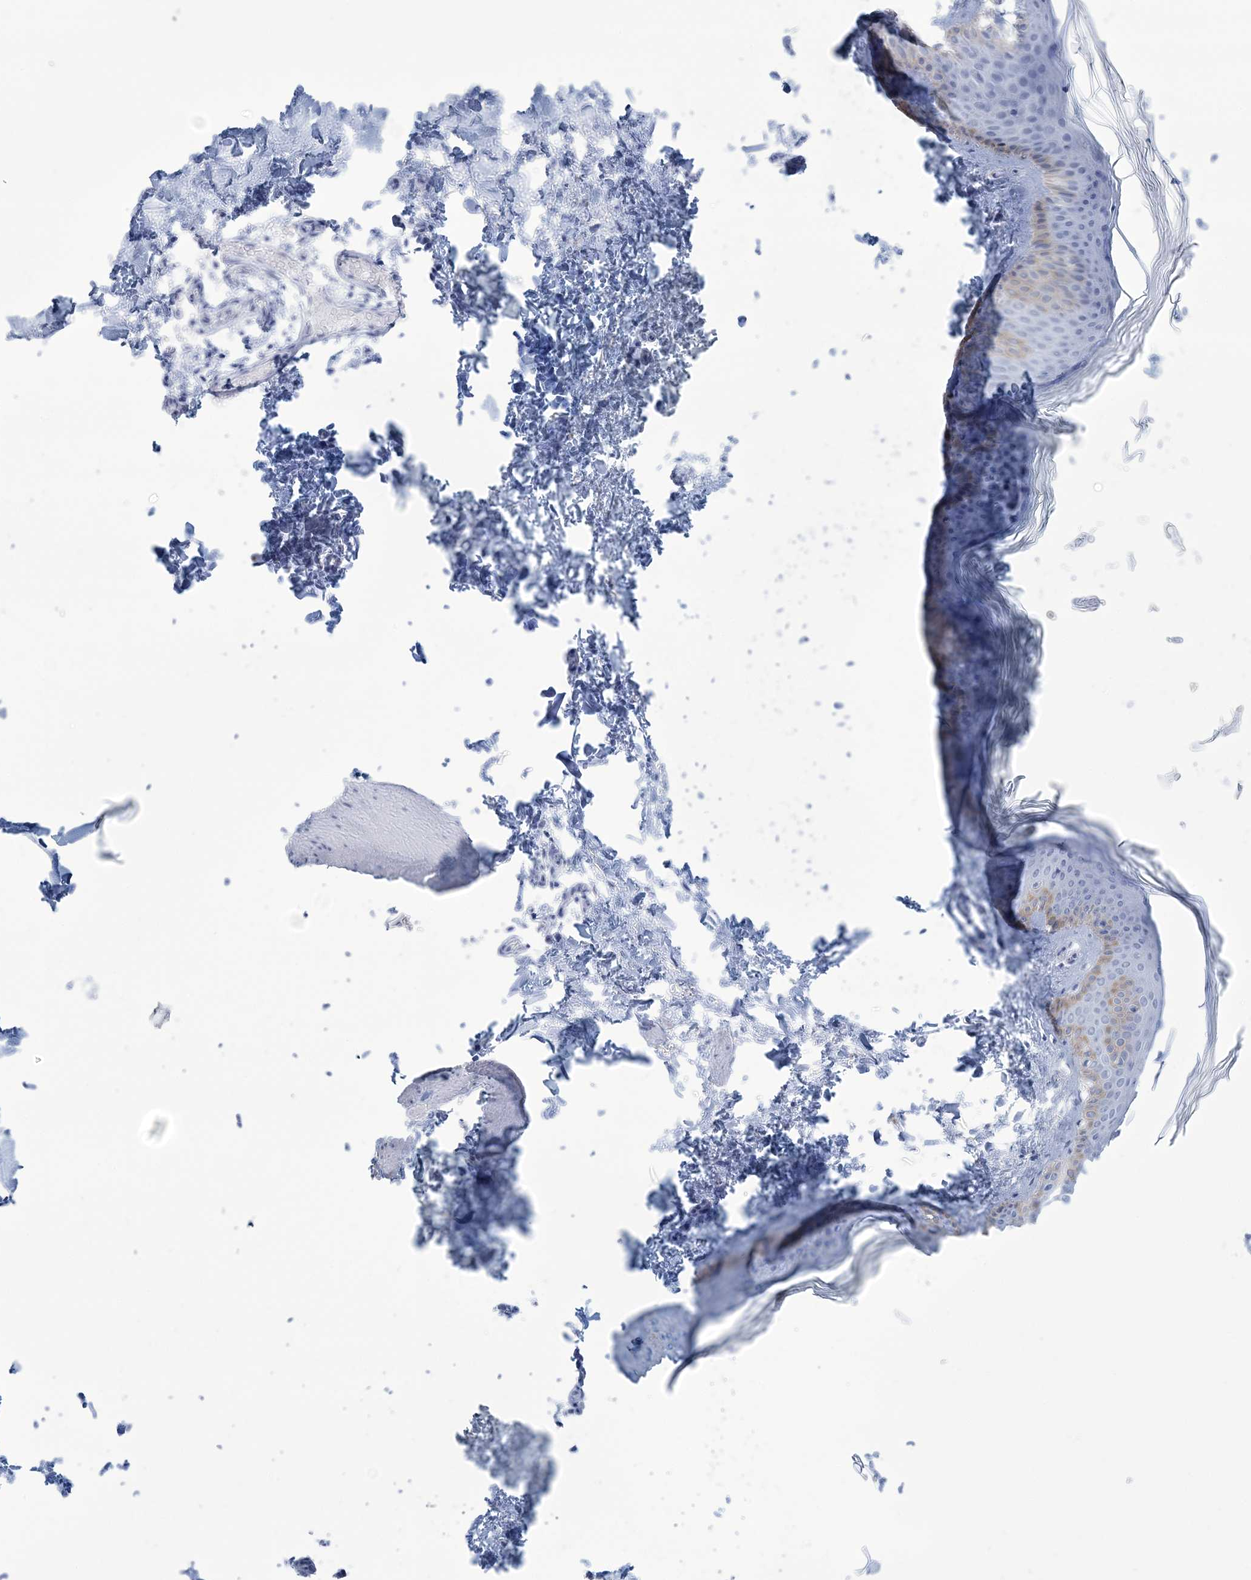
{"staining": {"intensity": "negative", "quantity": "none", "location": "none"}, "tissue": "skin", "cell_type": "Fibroblasts", "image_type": "normal", "snomed": [{"axis": "morphology", "description": "Normal tissue, NOS"}, {"axis": "topography", "description": "Skin"}], "caption": "The photomicrograph reveals no staining of fibroblasts in benign skin. (Stains: DAB (3,3'-diaminobenzidine) immunohistochemistry with hematoxylin counter stain, Microscopy: brightfield microscopy at high magnification).", "gene": "DPCD", "patient": {"sex": "female", "age": 27}}